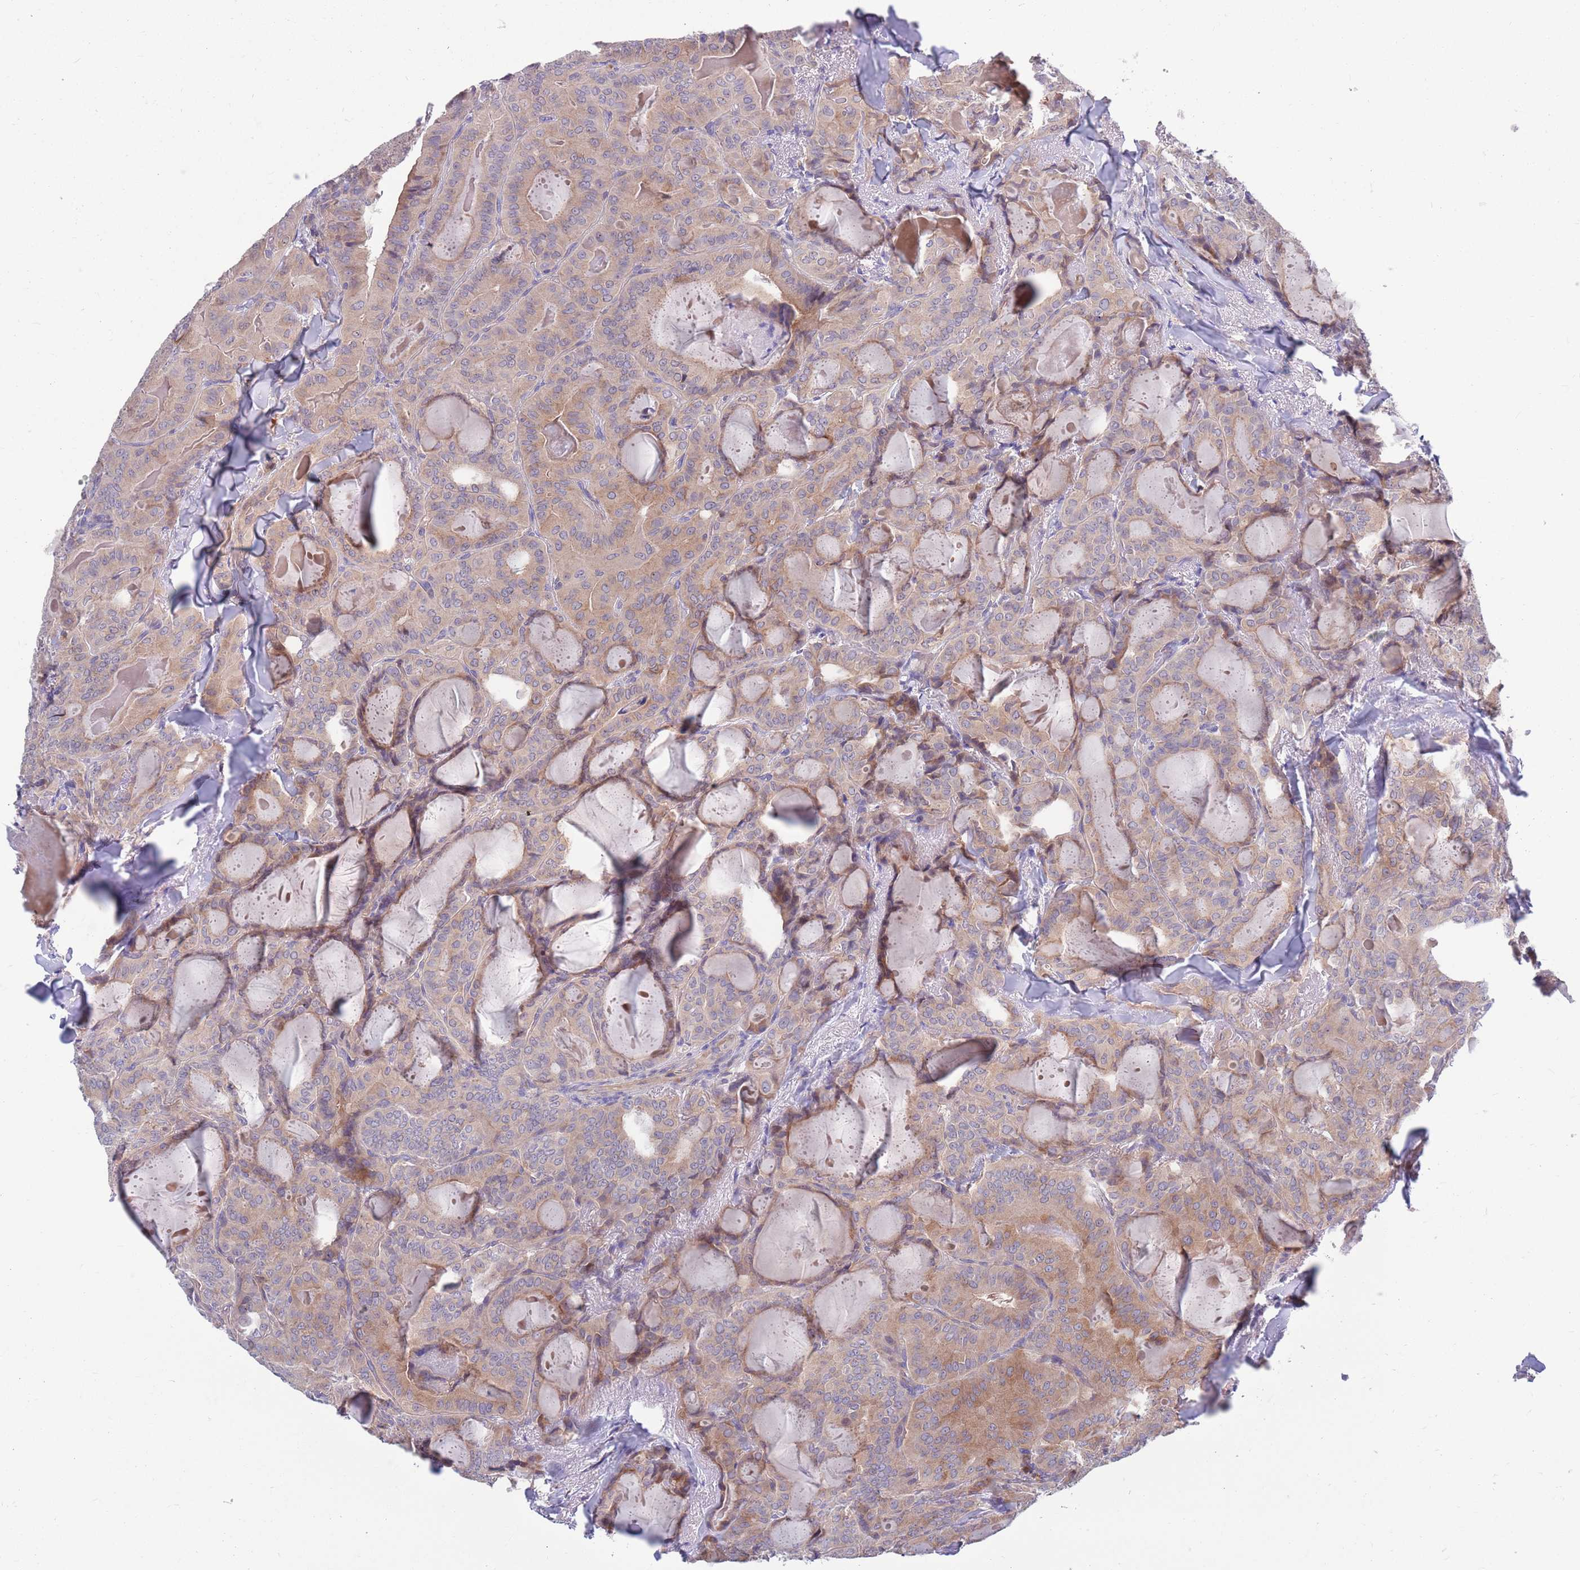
{"staining": {"intensity": "weak", "quantity": ">75%", "location": "cytoplasmic/membranous"}, "tissue": "thyroid cancer", "cell_type": "Tumor cells", "image_type": "cancer", "snomed": [{"axis": "morphology", "description": "Papillary adenocarcinoma, NOS"}, {"axis": "topography", "description": "Thyroid gland"}], "caption": "Immunohistochemical staining of human thyroid cancer (papillary adenocarcinoma) reveals low levels of weak cytoplasmic/membranous protein positivity in about >75% of tumor cells.", "gene": "KLHL29", "patient": {"sex": "female", "age": 68}}